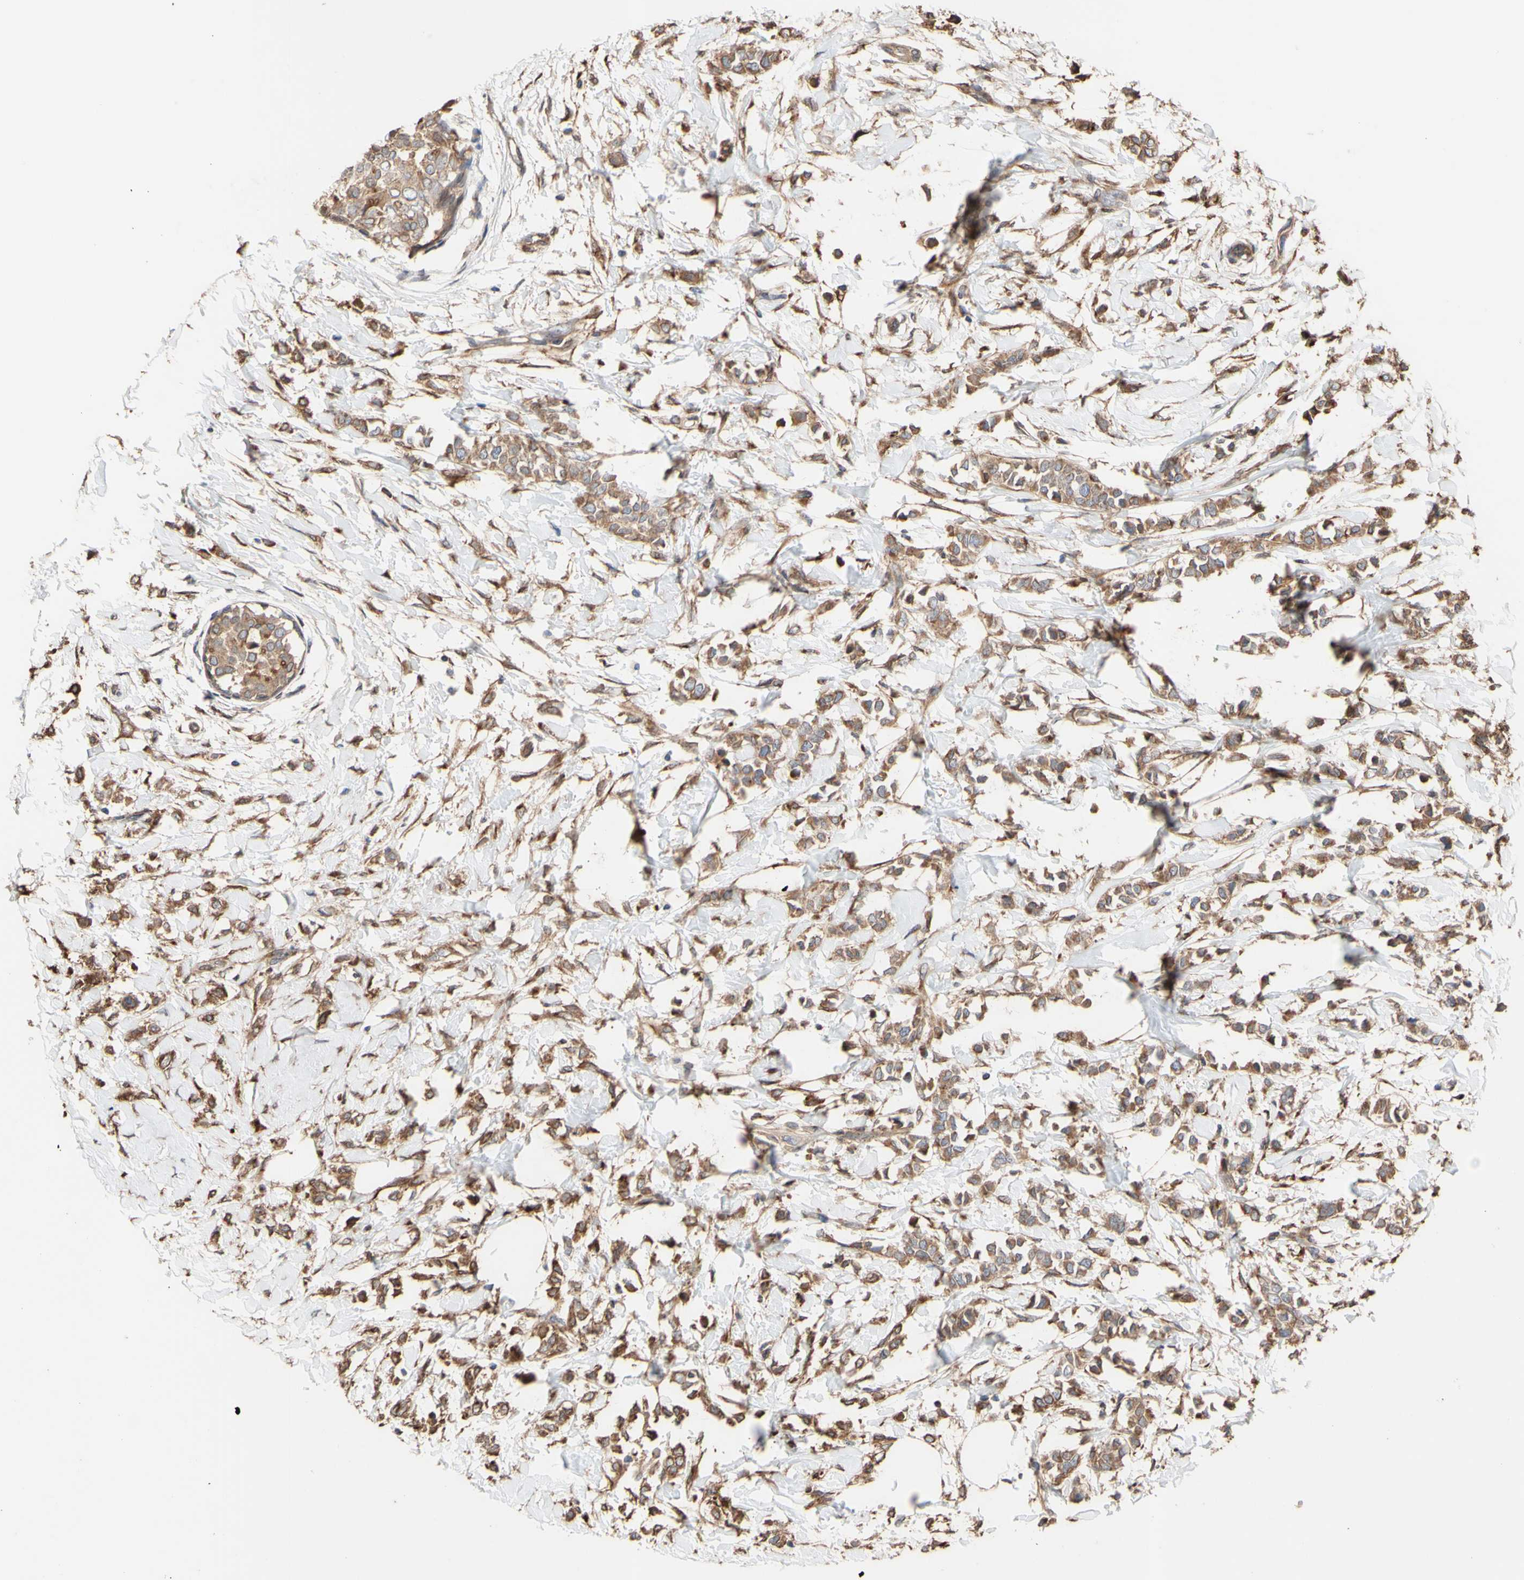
{"staining": {"intensity": "moderate", "quantity": ">75%", "location": "cytoplasmic/membranous"}, "tissue": "breast cancer", "cell_type": "Tumor cells", "image_type": "cancer", "snomed": [{"axis": "morphology", "description": "Lobular carcinoma, in situ"}, {"axis": "morphology", "description": "Lobular carcinoma"}, {"axis": "topography", "description": "Breast"}], "caption": "Breast cancer (lobular carcinoma) stained with DAB (3,3'-diaminobenzidine) immunohistochemistry (IHC) reveals medium levels of moderate cytoplasmic/membranous staining in approximately >75% of tumor cells.", "gene": "NECTIN3", "patient": {"sex": "female", "age": 41}}